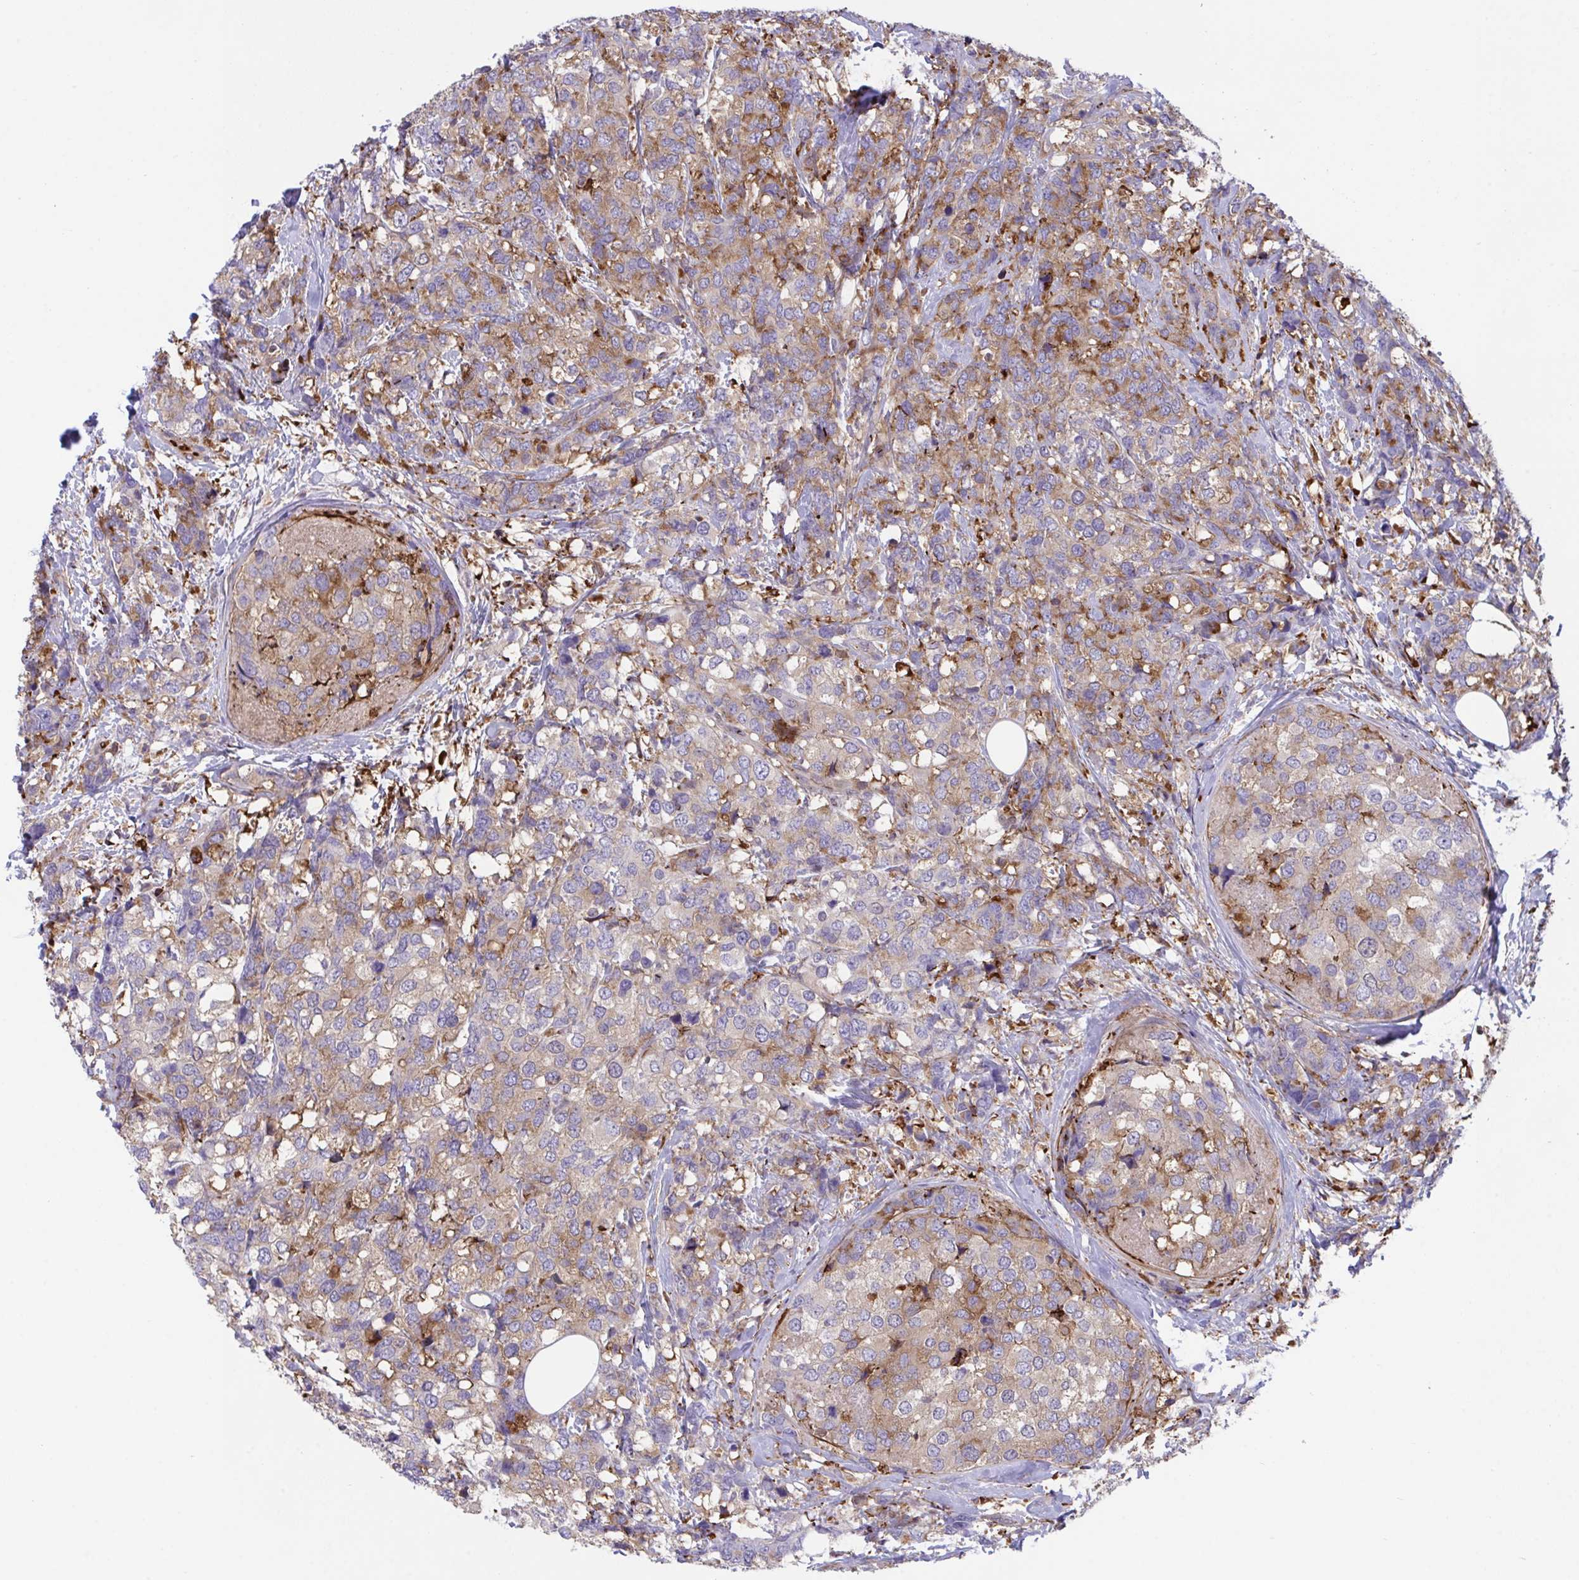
{"staining": {"intensity": "moderate", "quantity": "25%-75%", "location": "cytoplasmic/membranous"}, "tissue": "breast cancer", "cell_type": "Tumor cells", "image_type": "cancer", "snomed": [{"axis": "morphology", "description": "Lobular carcinoma"}, {"axis": "topography", "description": "Breast"}], "caption": "Immunohistochemical staining of breast cancer (lobular carcinoma) shows moderate cytoplasmic/membranous protein staining in about 25%-75% of tumor cells.", "gene": "PPIH", "patient": {"sex": "female", "age": 59}}